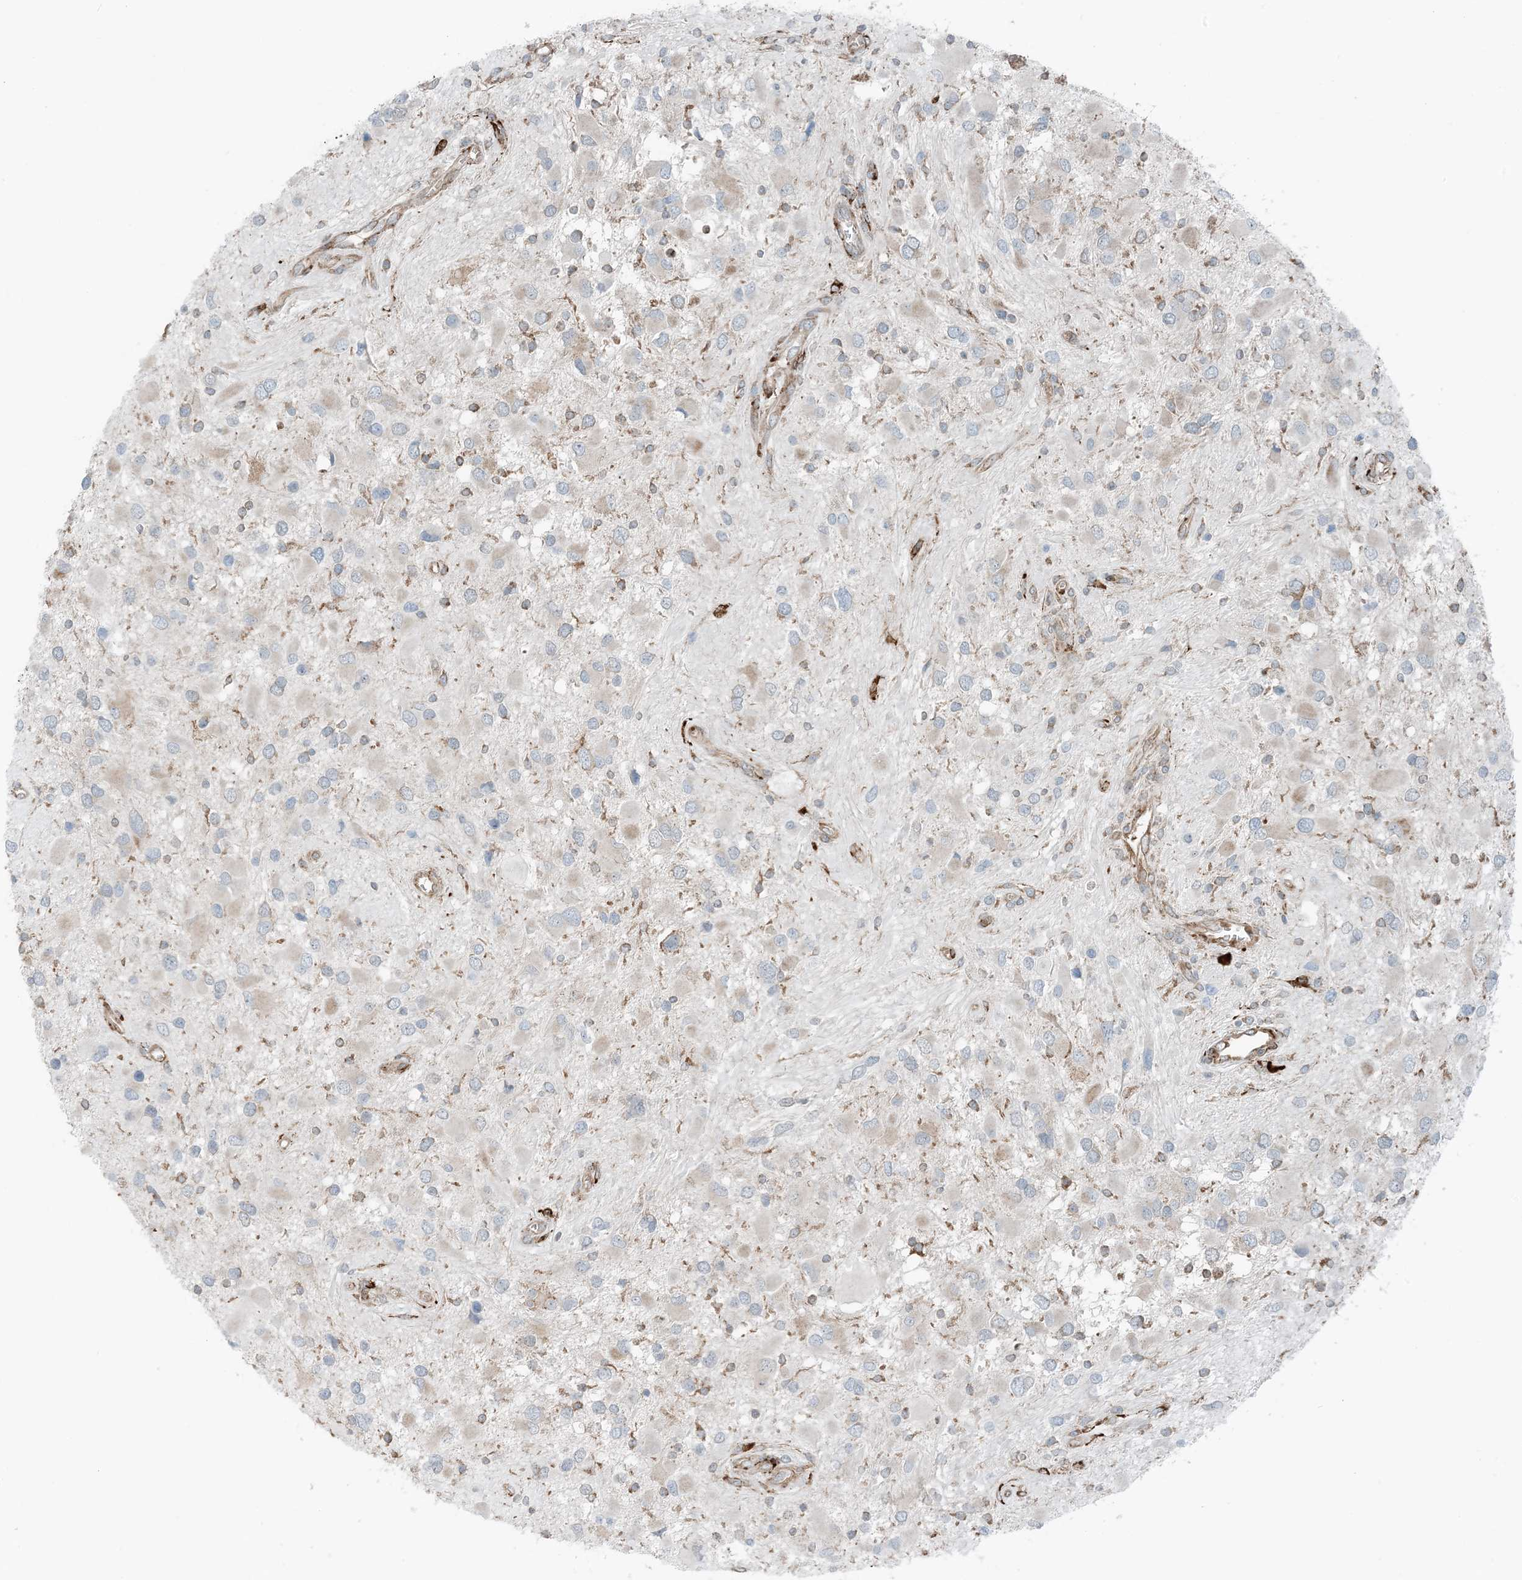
{"staining": {"intensity": "negative", "quantity": "none", "location": "none"}, "tissue": "glioma", "cell_type": "Tumor cells", "image_type": "cancer", "snomed": [{"axis": "morphology", "description": "Glioma, malignant, High grade"}, {"axis": "topography", "description": "Brain"}], "caption": "There is no significant staining in tumor cells of malignant high-grade glioma.", "gene": "CERKL", "patient": {"sex": "male", "age": 53}}